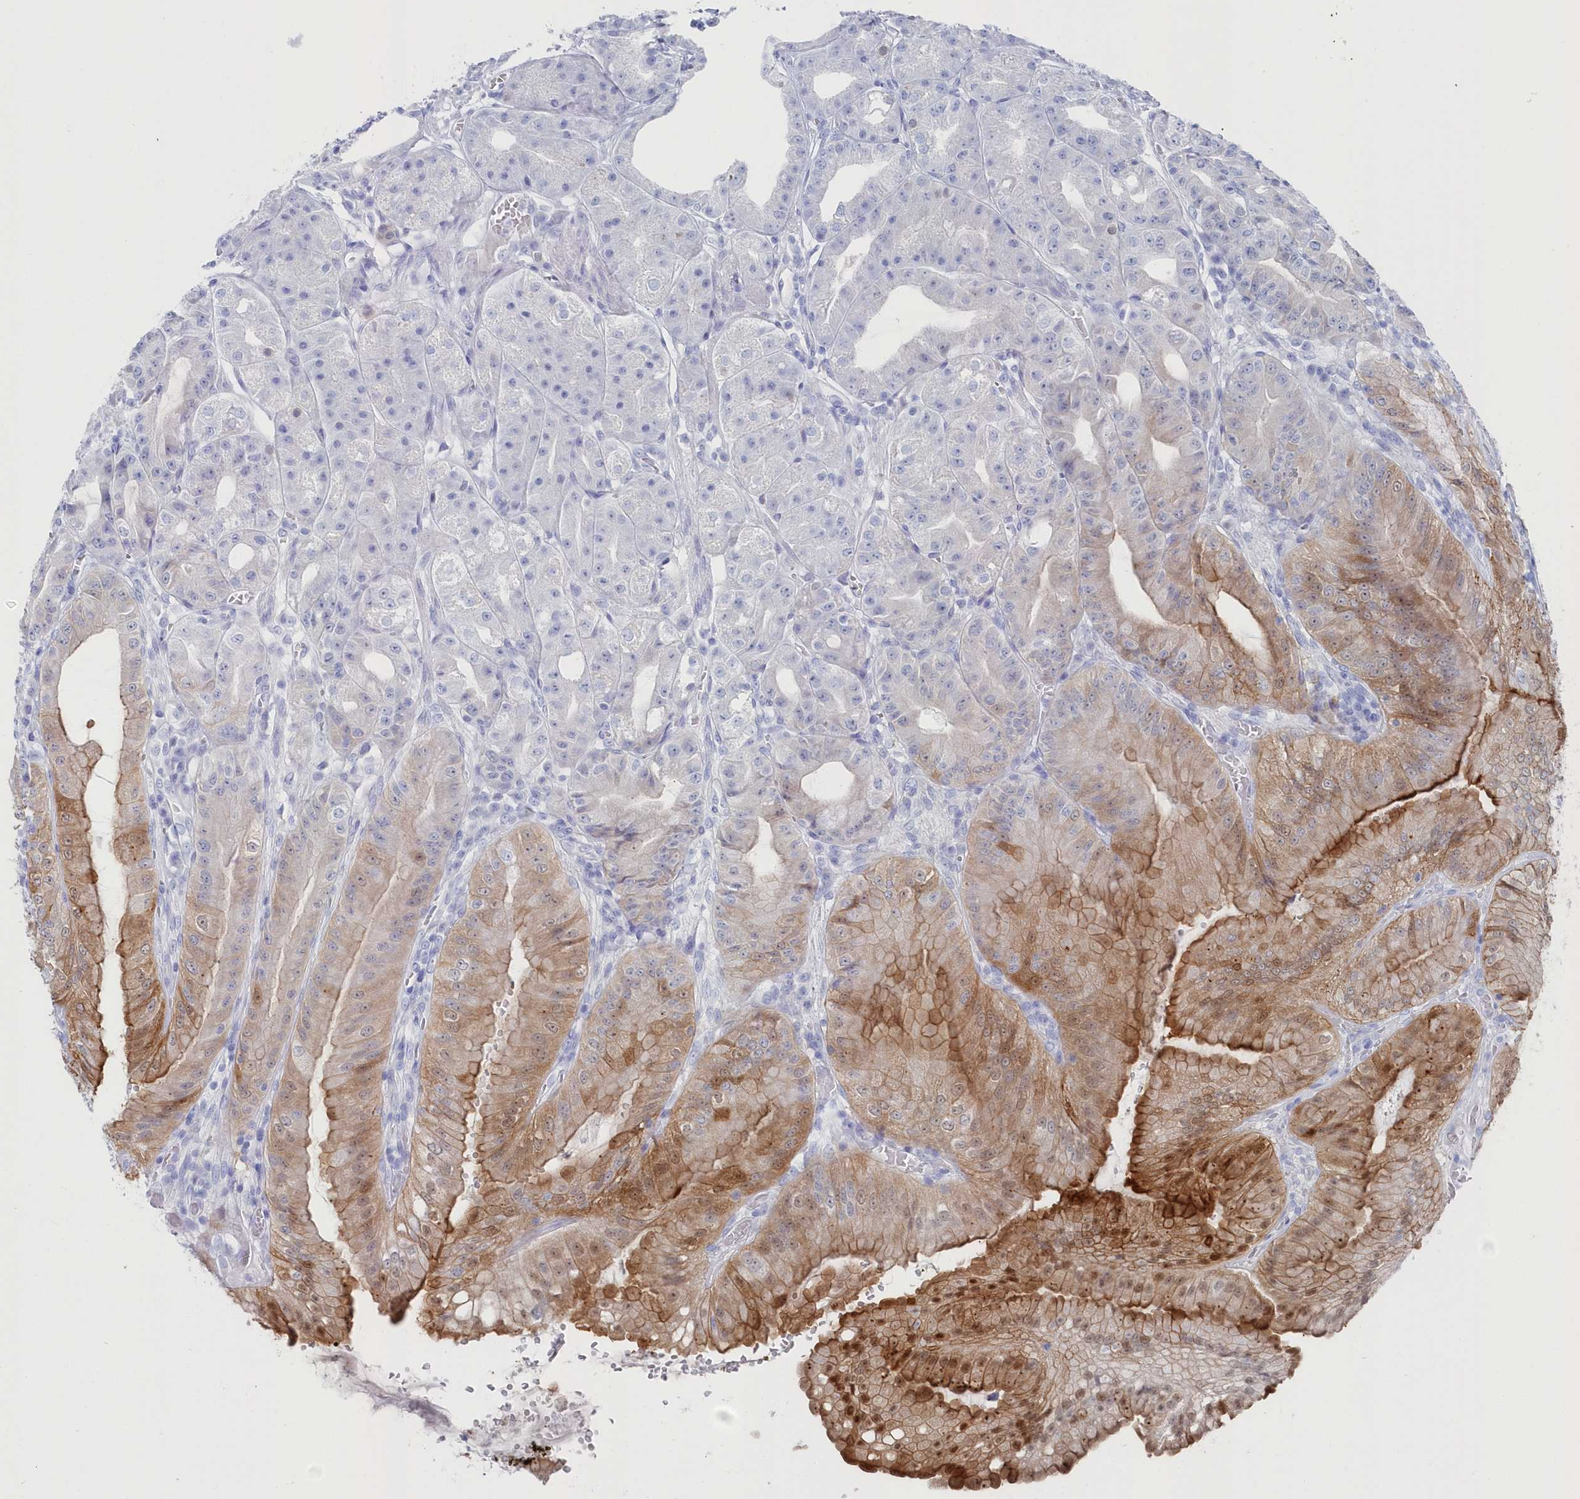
{"staining": {"intensity": "strong", "quantity": "<25%", "location": "cytoplasmic/membranous"}, "tissue": "stomach", "cell_type": "Glandular cells", "image_type": "normal", "snomed": [{"axis": "morphology", "description": "Normal tissue, NOS"}, {"axis": "topography", "description": "Stomach, upper"}, {"axis": "topography", "description": "Stomach, lower"}], "caption": "Human stomach stained with a brown dye exhibits strong cytoplasmic/membranous positive expression in about <25% of glandular cells.", "gene": "CSNK1G2", "patient": {"sex": "male", "age": 71}}